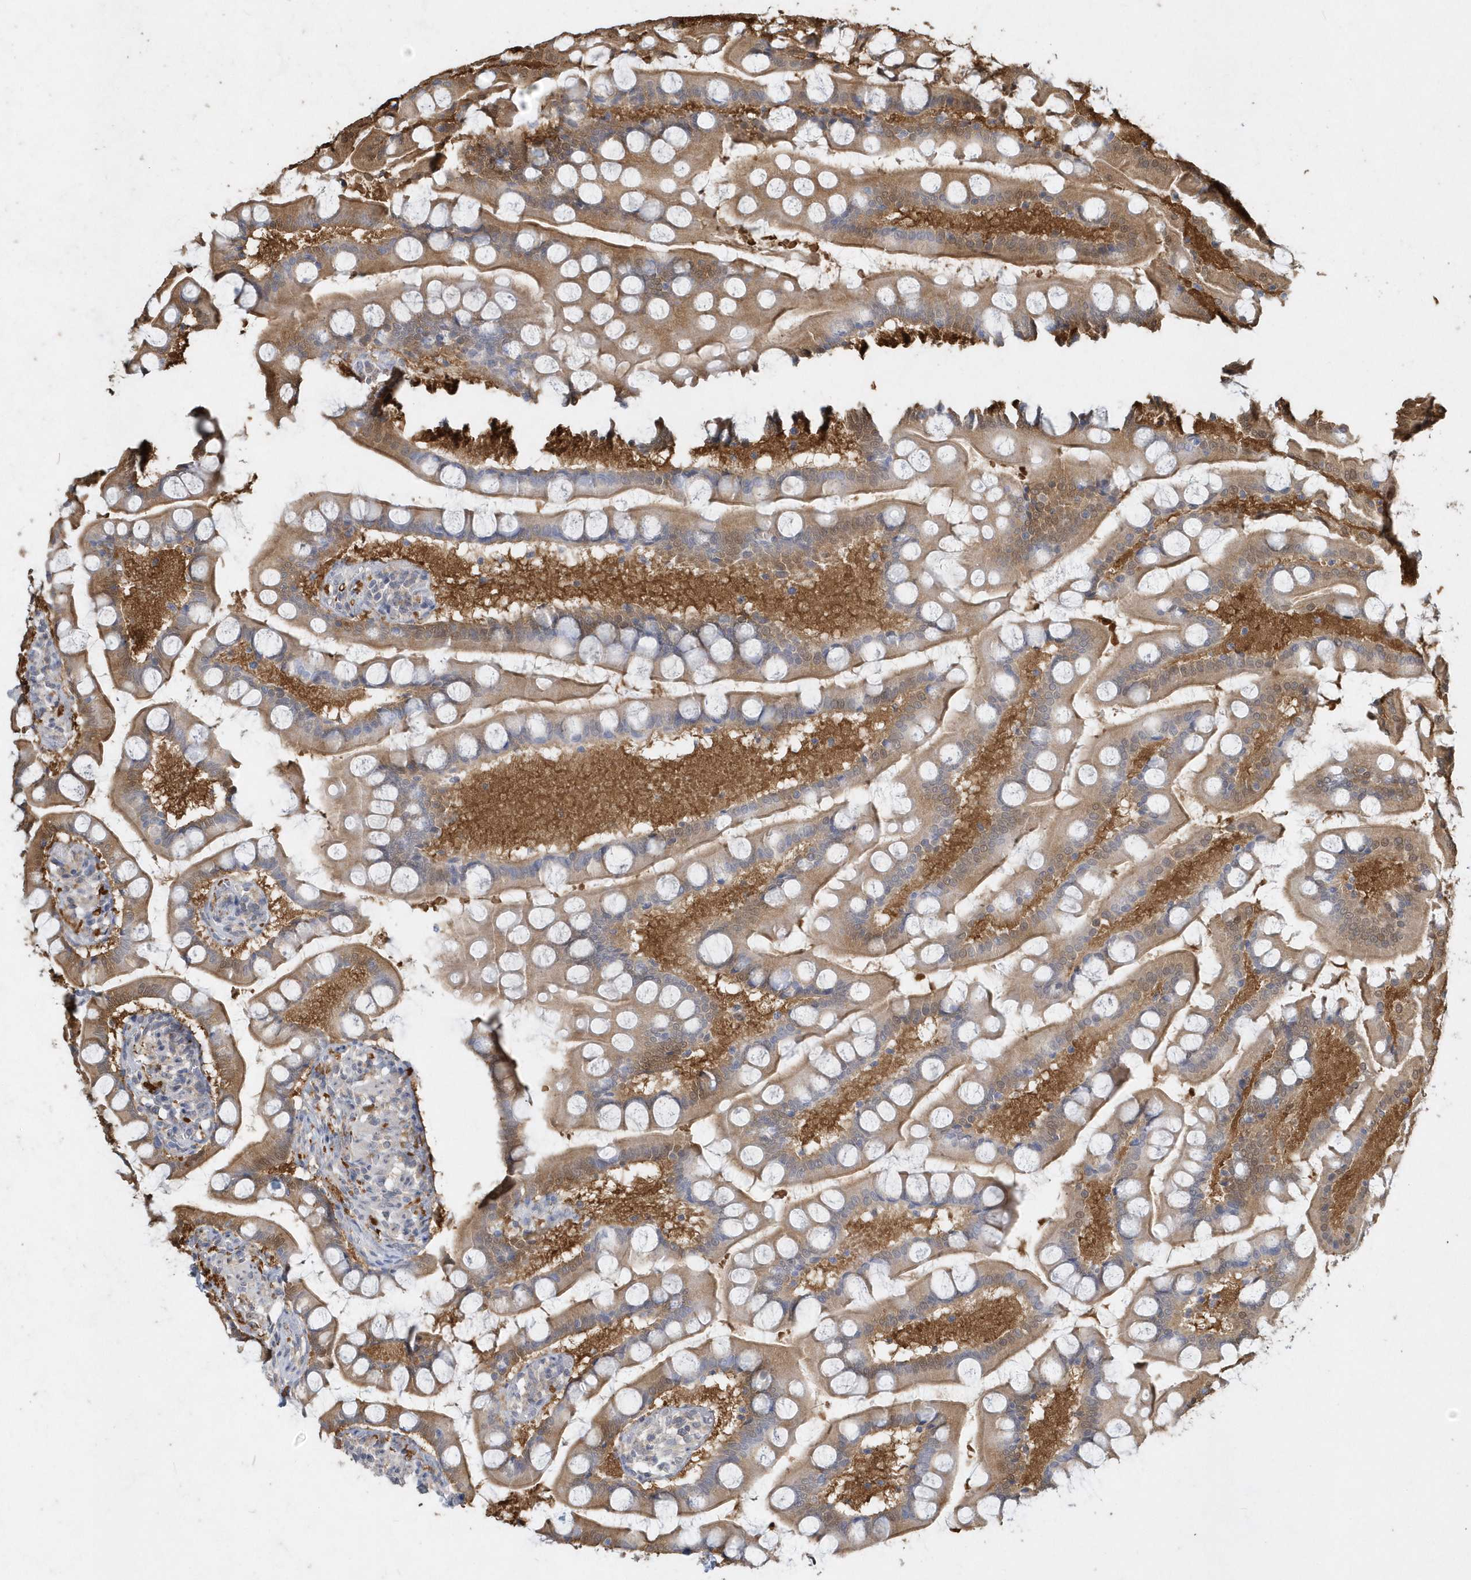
{"staining": {"intensity": "moderate", "quantity": ">75%", "location": "cytoplasmic/membranous"}, "tissue": "small intestine", "cell_type": "Glandular cells", "image_type": "normal", "snomed": [{"axis": "morphology", "description": "Normal tissue, NOS"}, {"axis": "topography", "description": "Small intestine"}], "caption": "Normal small intestine was stained to show a protein in brown. There is medium levels of moderate cytoplasmic/membranous staining in approximately >75% of glandular cells. (Stains: DAB (3,3'-diaminobenzidine) in brown, nuclei in blue, Microscopy: brightfield microscopy at high magnification).", "gene": "AKR7A2", "patient": {"sex": "male", "age": 41}}